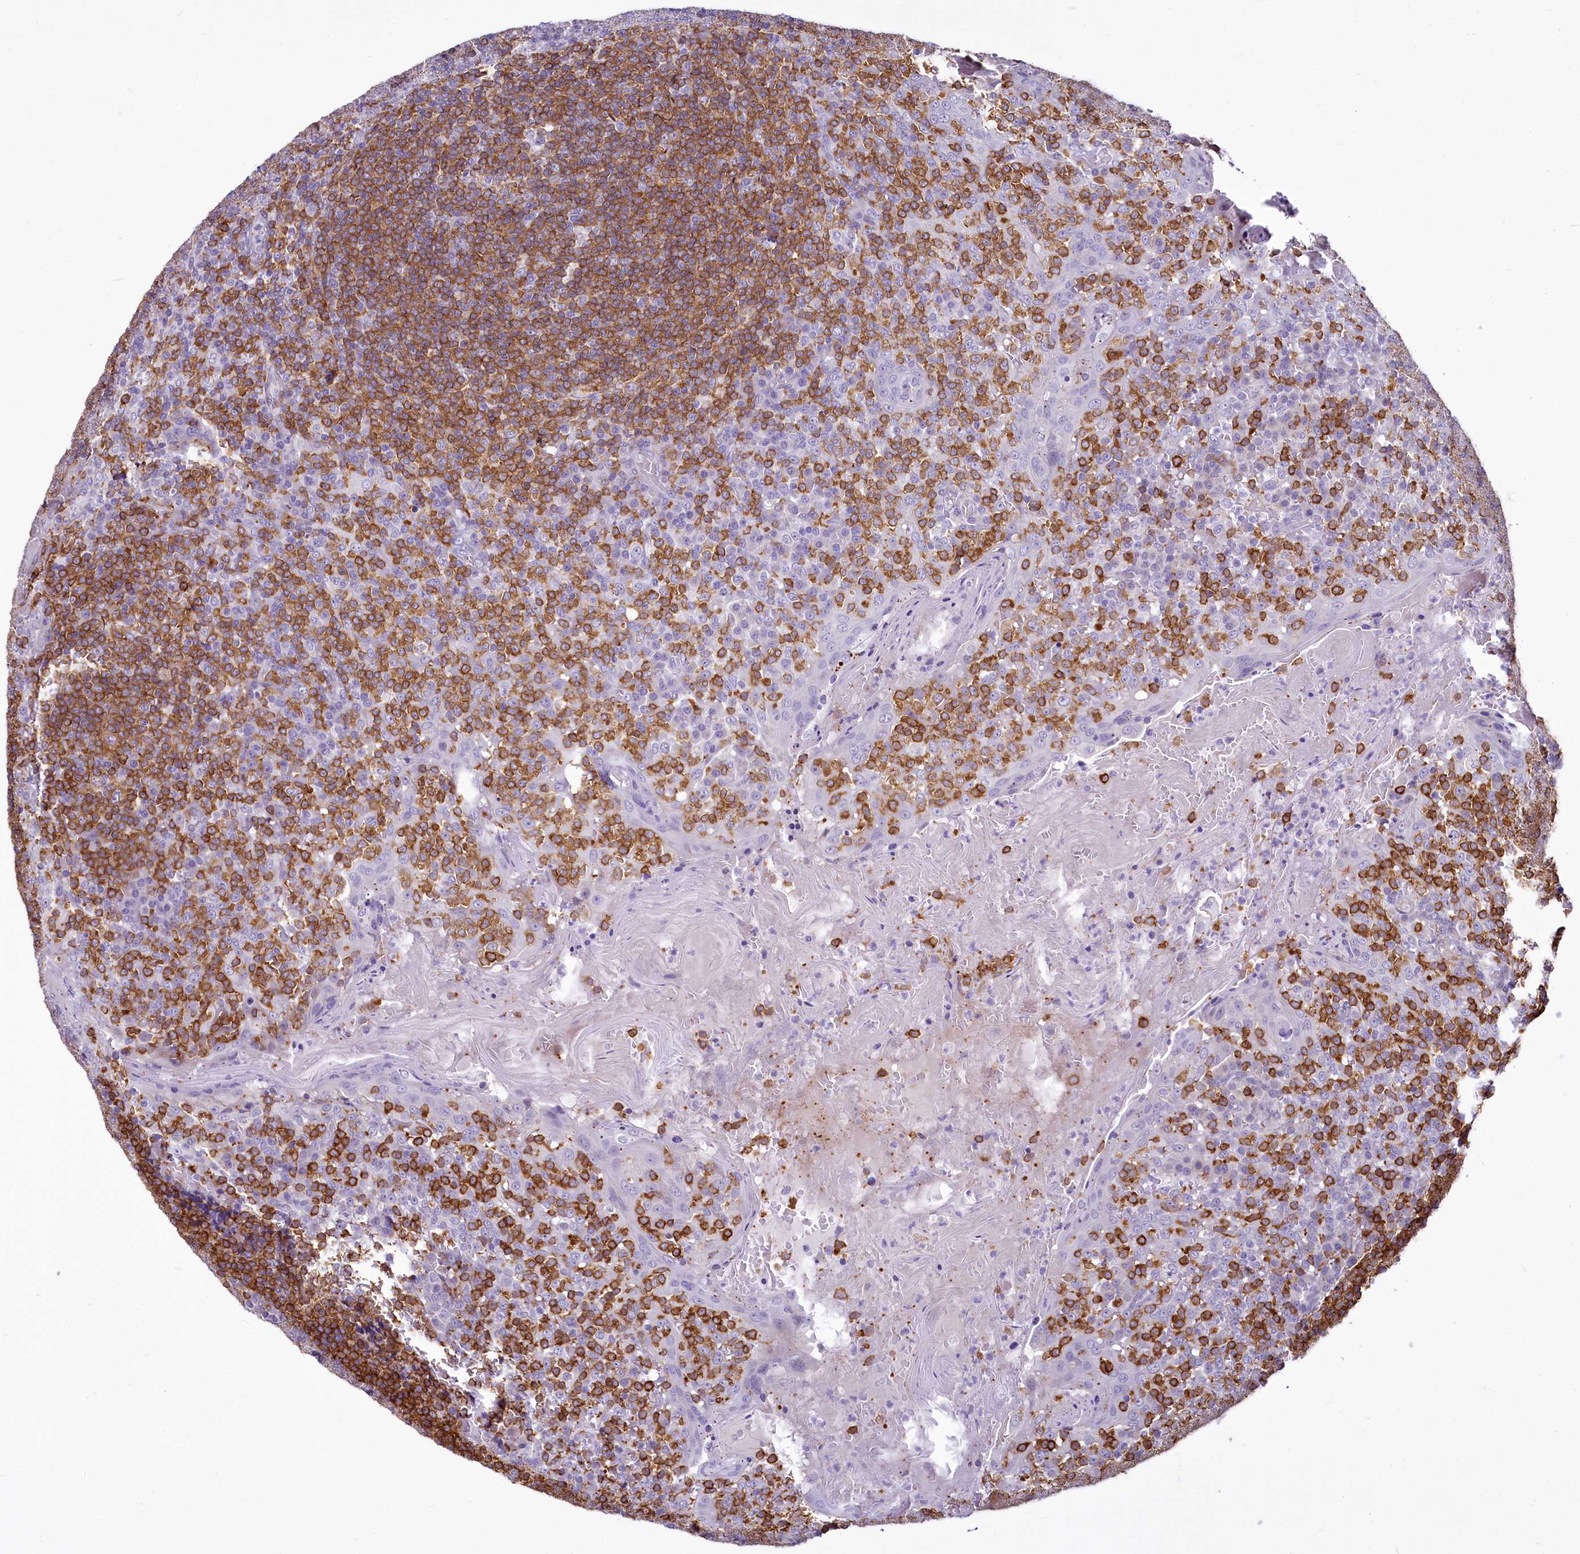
{"staining": {"intensity": "moderate", "quantity": "<25%", "location": "cytoplasmic/membranous"}, "tissue": "tonsil", "cell_type": "Germinal center cells", "image_type": "normal", "snomed": [{"axis": "morphology", "description": "Normal tissue, NOS"}, {"axis": "topography", "description": "Tonsil"}], "caption": "DAB (3,3'-diaminobenzidine) immunohistochemical staining of normal tonsil shows moderate cytoplasmic/membranous protein staining in about <25% of germinal center cells.", "gene": "BANK1", "patient": {"sex": "female", "age": 19}}